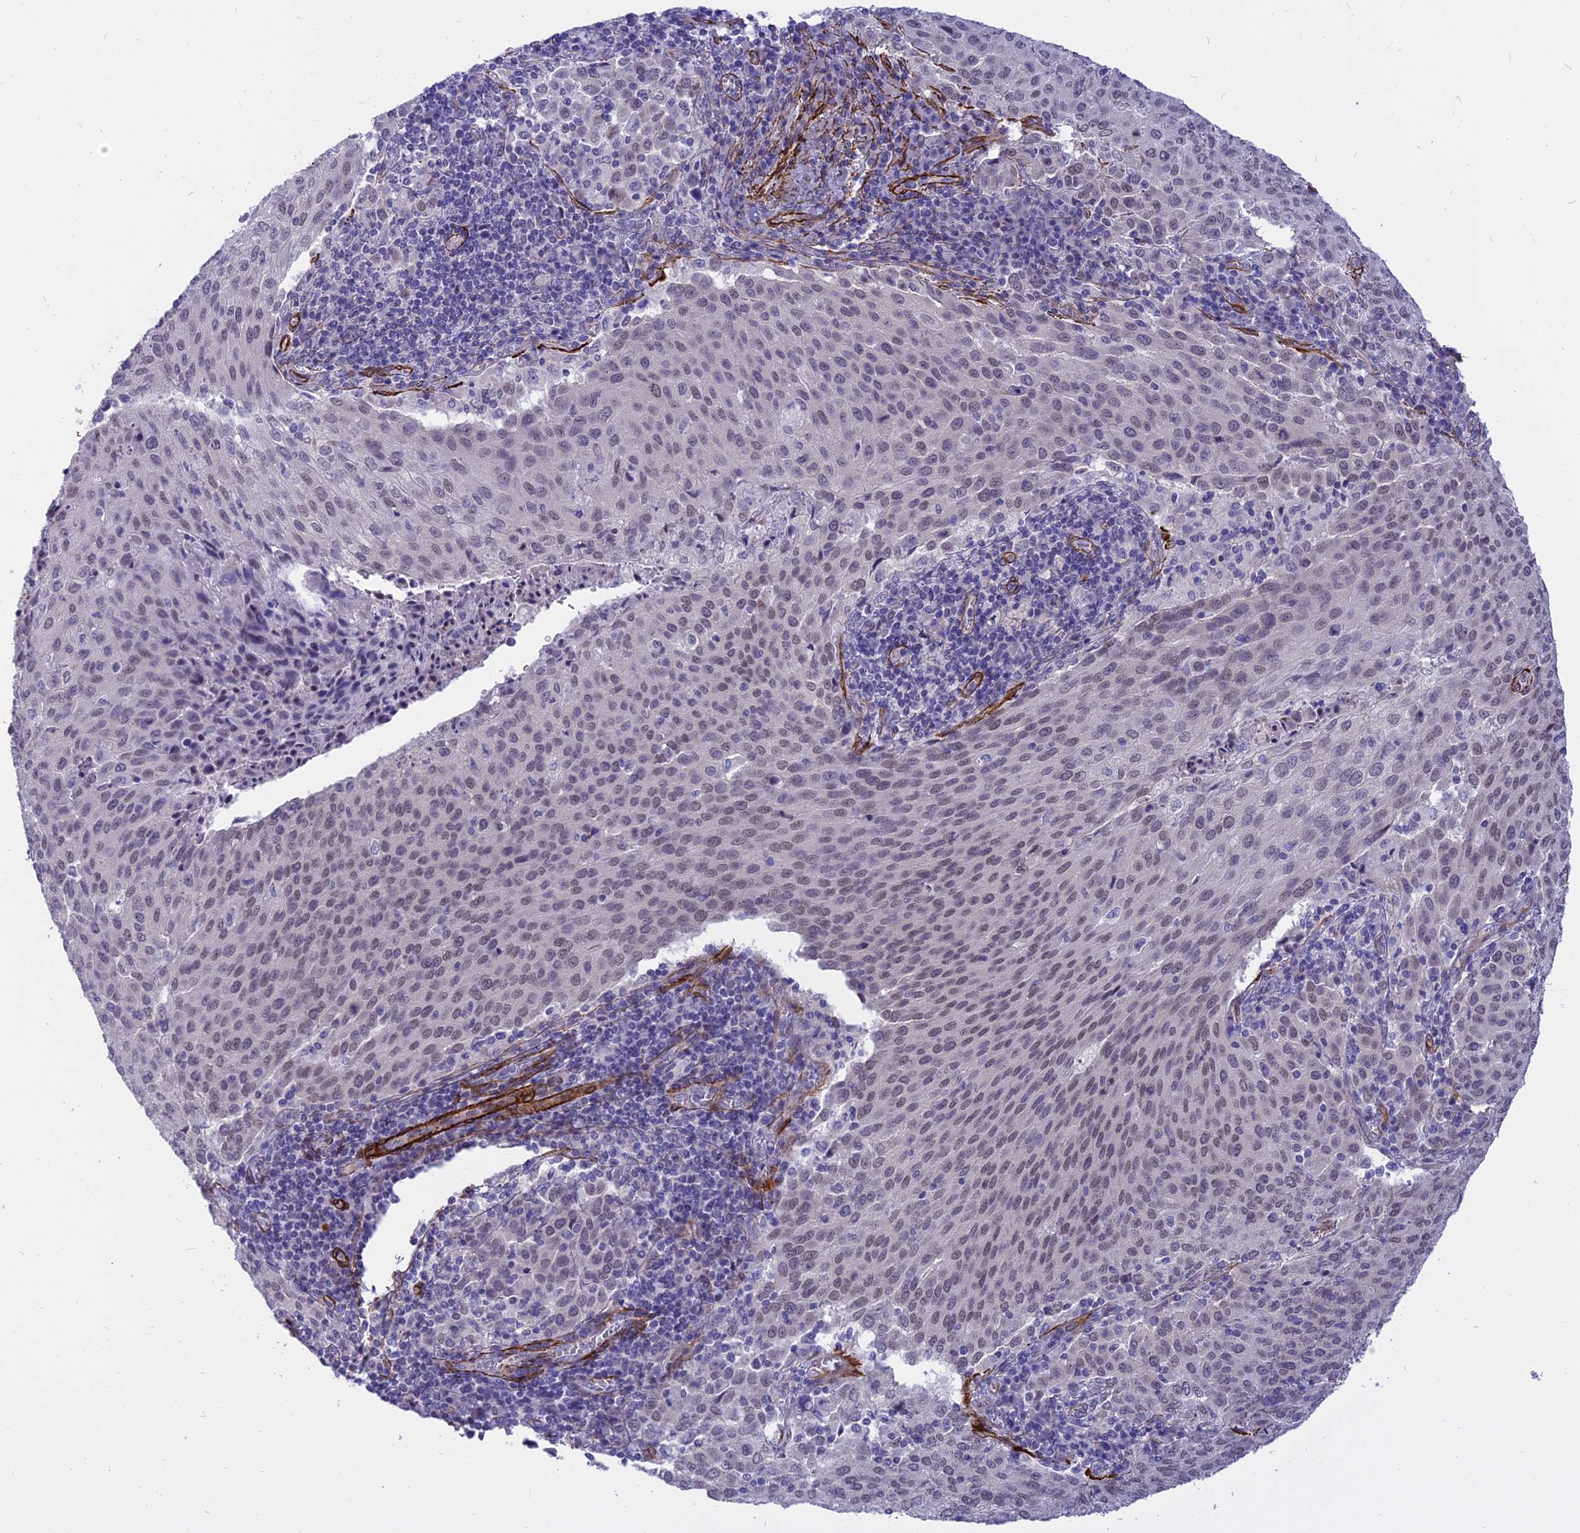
{"staining": {"intensity": "weak", "quantity": "25%-75%", "location": "nuclear"}, "tissue": "cervical cancer", "cell_type": "Tumor cells", "image_type": "cancer", "snomed": [{"axis": "morphology", "description": "Squamous cell carcinoma, NOS"}, {"axis": "topography", "description": "Cervix"}], "caption": "Tumor cells exhibit low levels of weak nuclear positivity in approximately 25%-75% of cells in human cervical squamous cell carcinoma.", "gene": "CENPV", "patient": {"sex": "female", "age": 46}}